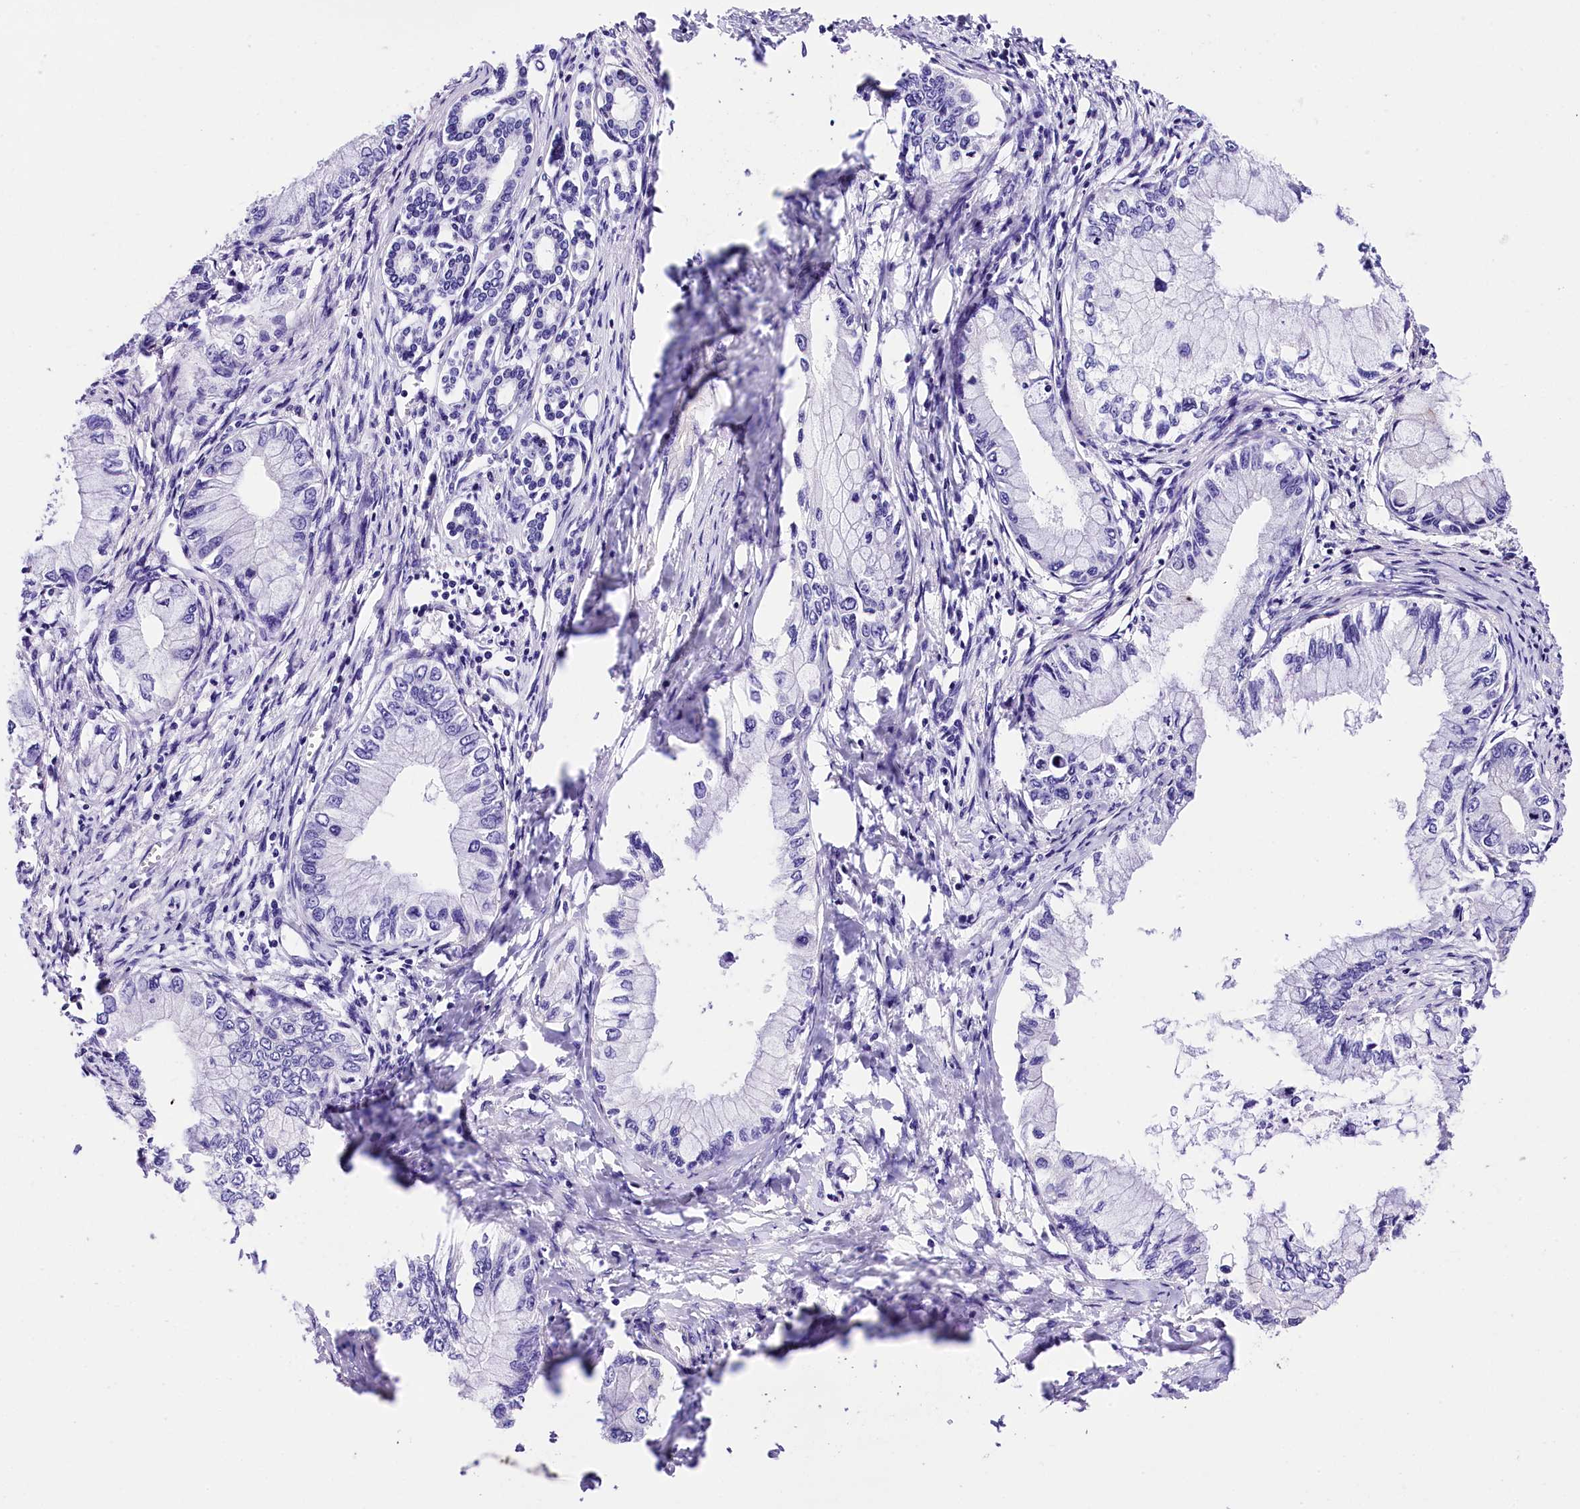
{"staining": {"intensity": "negative", "quantity": "none", "location": "none"}, "tissue": "pancreatic cancer", "cell_type": "Tumor cells", "image_type": "cancer", "snomed": [{"axis": "morphology", "description": "Adenocarcinoma, NOS"}, {"axis": "topography", "description": "Pancreas"}], "caption": "DAB (3,3'-diaminobenzidine) immunohistochemical staining of pancreatic cancer (adenocarcinoma) shows no significant staining in tumor cells. (Stains: DAB (3,3'-diaminobenzidine) immunohistochemistry (IHC) with hematoxylin counter stain, Microscopy: brightfield microscopy at high magnification).", "gene": "ACAA2", "patient": {"sex": "male", "age": 48}}